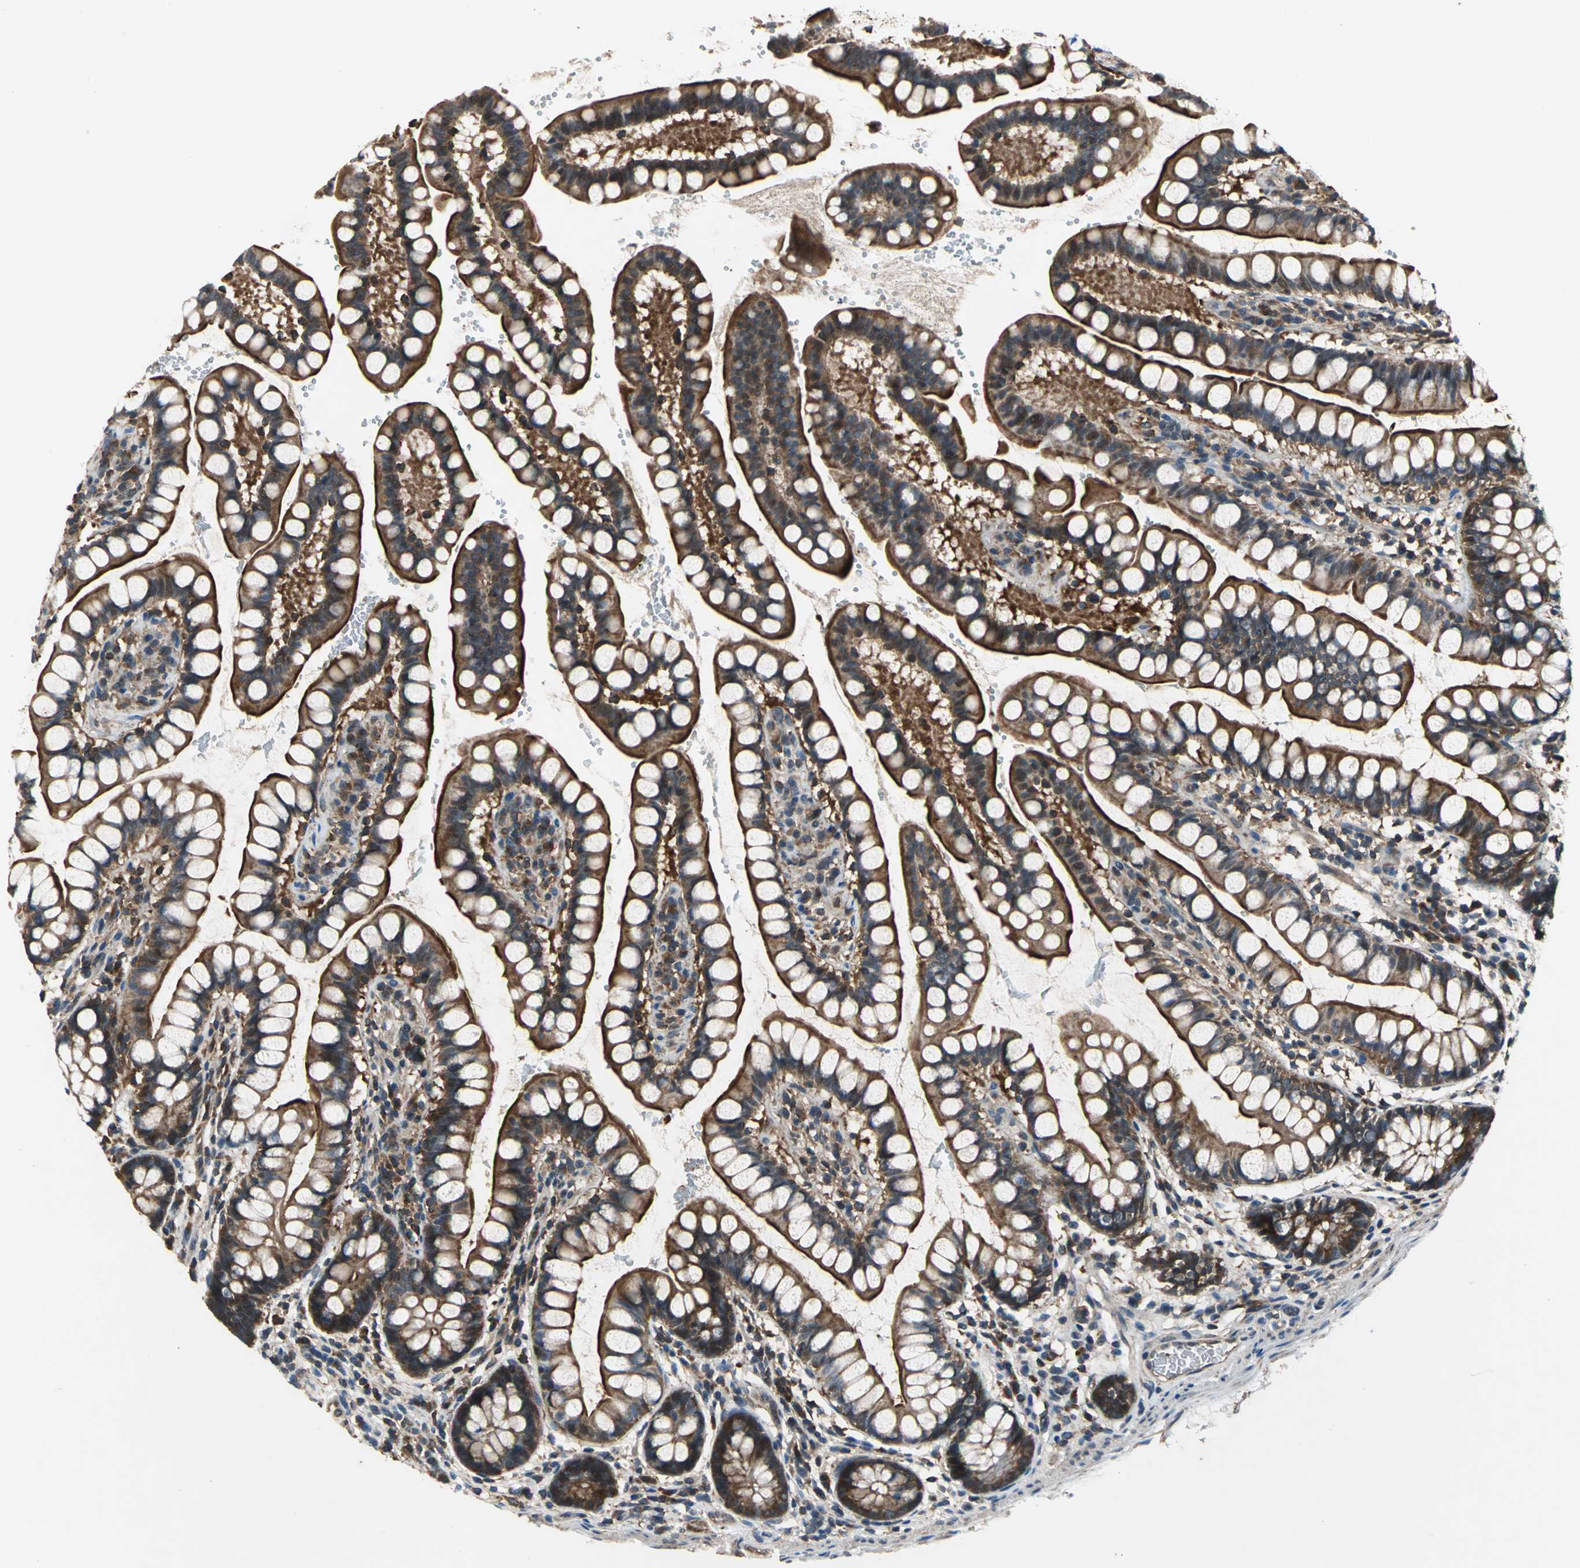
{"staining": {"intensity": "strong", "quantity": ">75%", "location": "cytoplasmic/membranous"}, "tissue": "small intestine", "cell_type": "Glandular cells", "image_type": "normal", "snomed": [{"axis": "morphology", "description": "Normal tissue, NOS"}, {"axis": "topography", "description": "Small intestine"}], "caption": "Strong cytoplasmic/membranous protein staining is identified in about >75% of glandular cells in small intestine.", "gene": "EIF2B2", "patient": {"sex": "female", "age": 58}}